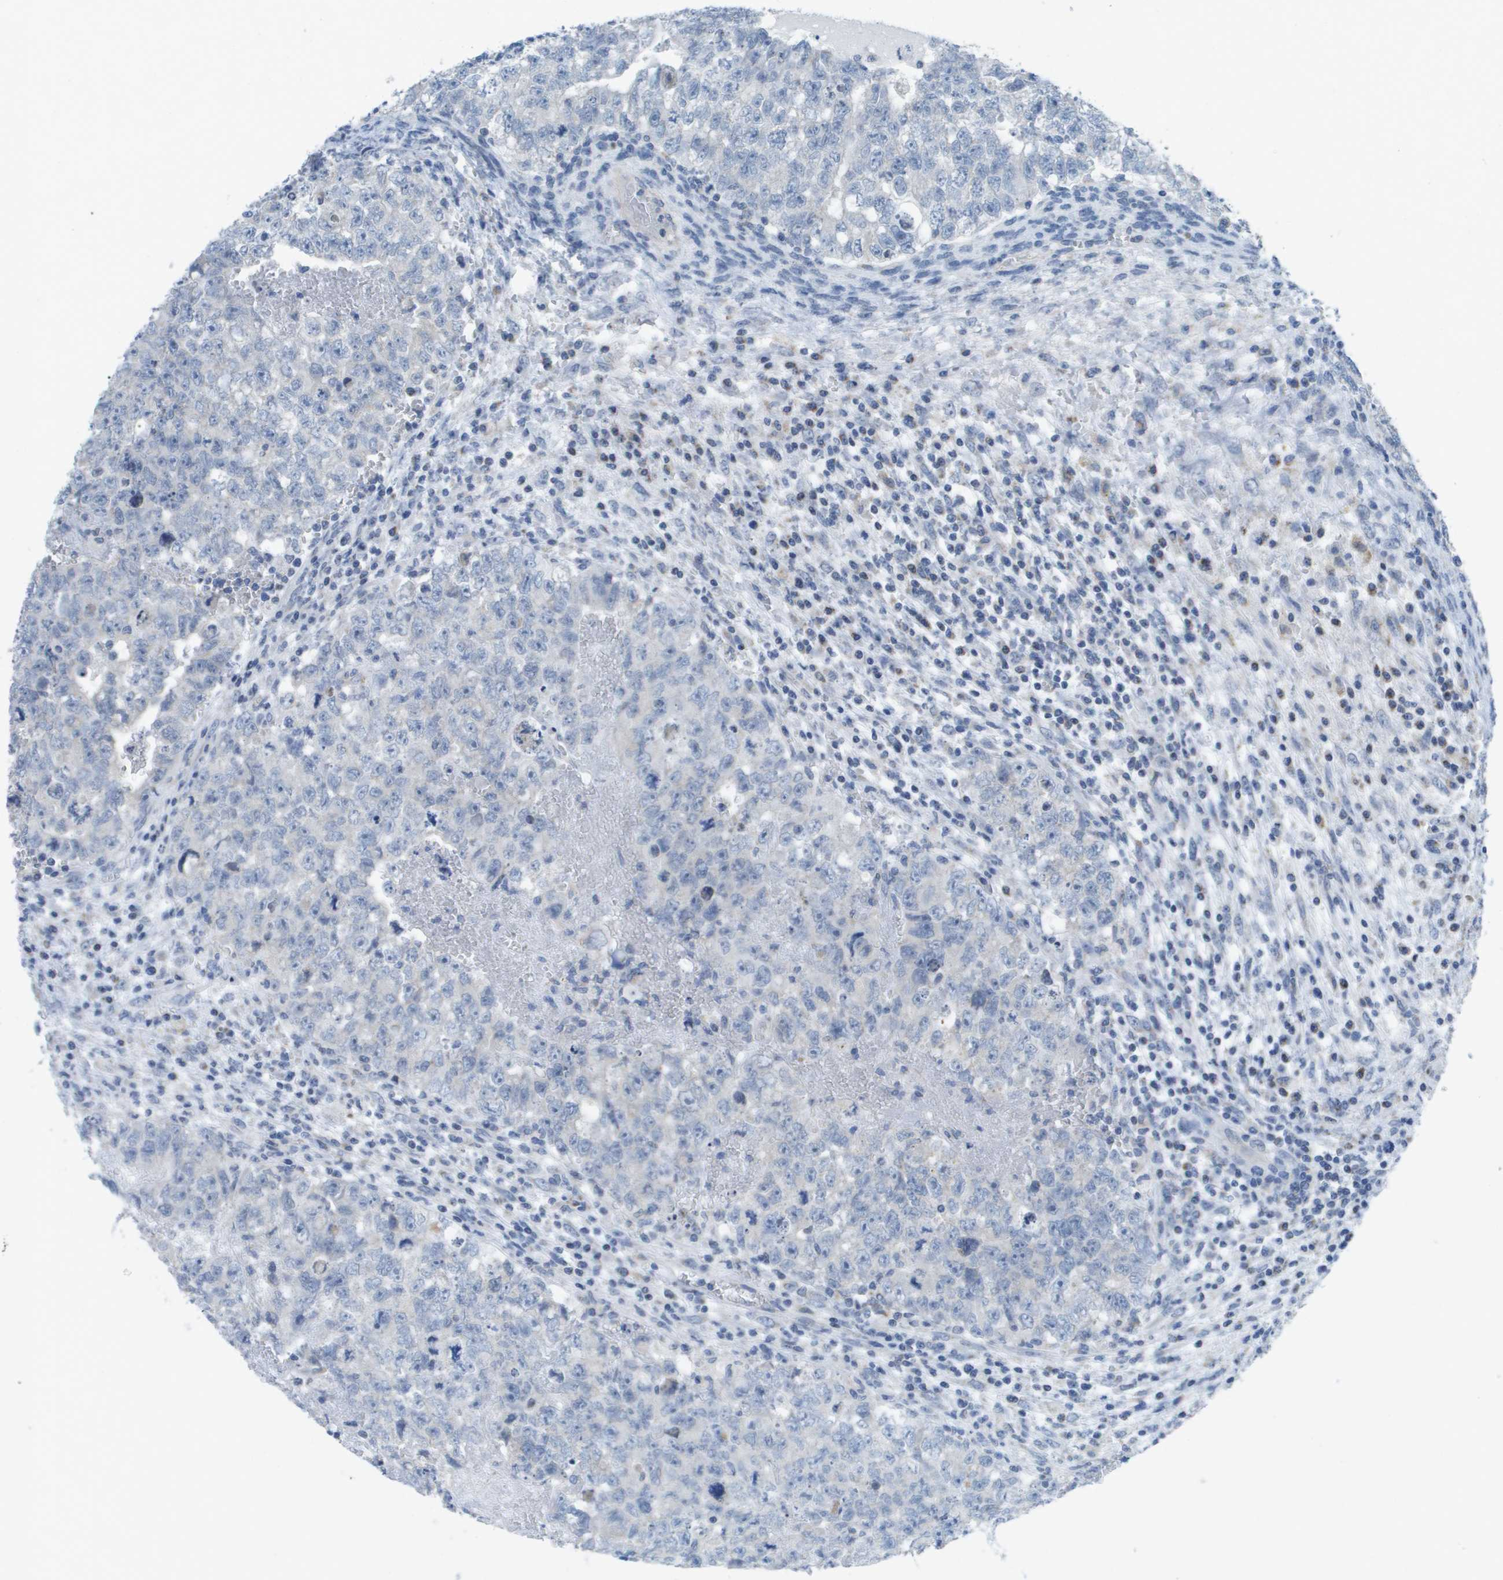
{"staining": {"intensity": "negative", "quantity": "none", "location": "none"}, "tissue": "testis cancer", "cell_type": "Tumor cells", "image_type": "cancer", "snomed": [{"axis": "morphology", "description": "Seminoma, NOS"}, {"axis": "morphology", "description": "Carcinoma, Embryonal, NOS"}, {"axis": "topography", "description": "Testis"}], "caption": "This is an IHC image of seminoma (testis). There is no expression in tumor cells.", "gene": "TMEM223", "patient": {"sex": "male", "age": 38}}